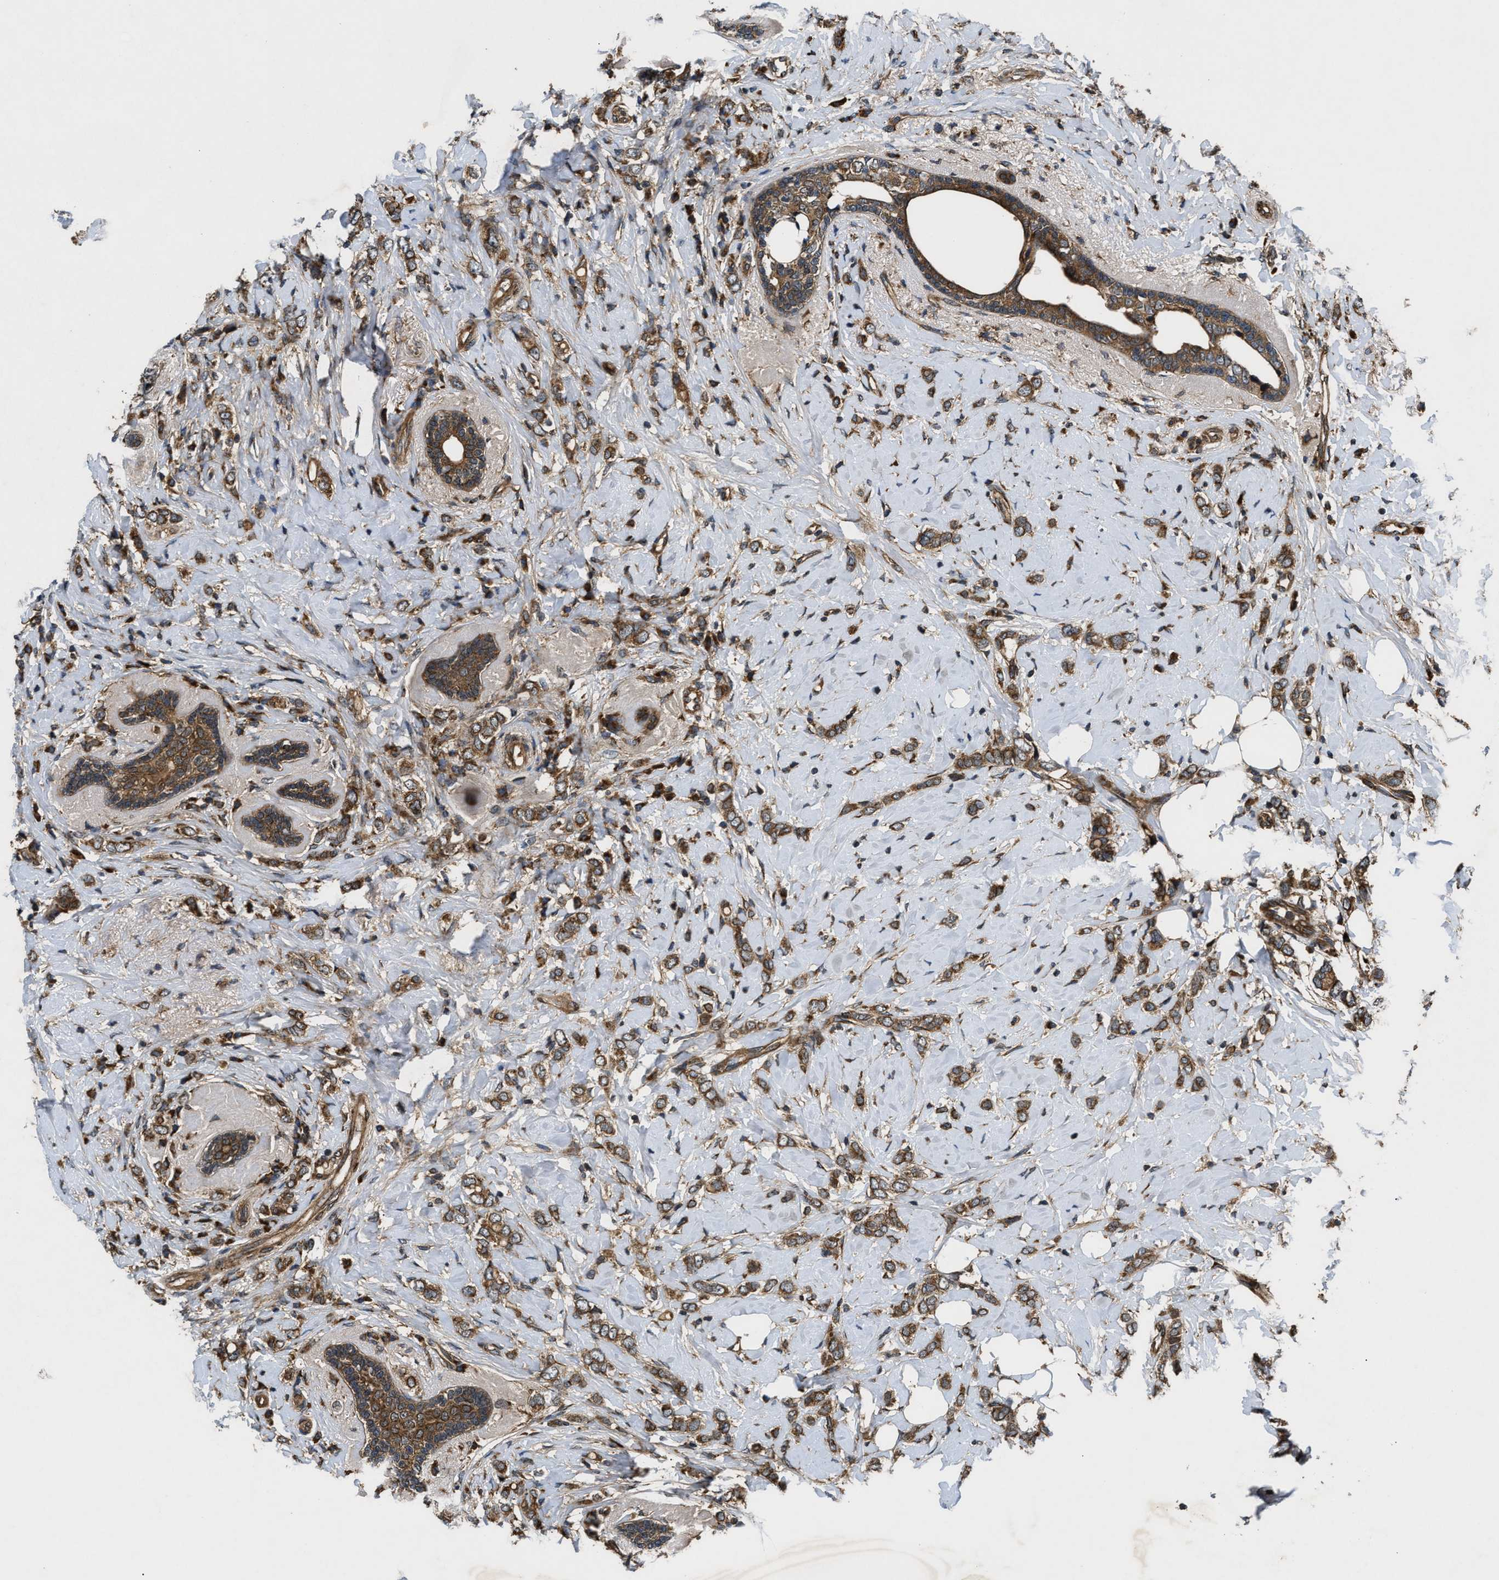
{"staining": {"intensity": "moderate", "quantity": ">75%", "location": "cytoplasmic/membranous"}, "tissue": "breast cancer", "cell_type": "Tumor cells", "image_type": "cancer", "snomed": [{"axis": "morphology", "description": "Normal tissue, NOS"}, {"axis": "morphology", "description": "Lobular carcinoma"}, {"axis": "topography", "description": "Breast"}], "caption": "The micrograph displays staining of breast cancer, revealing moderate cytoplasmic/membranous protein expression (brown color) within tumor cells.", "gene": "PNPLA8", "patient": {"sex": "female", "age": 47}}